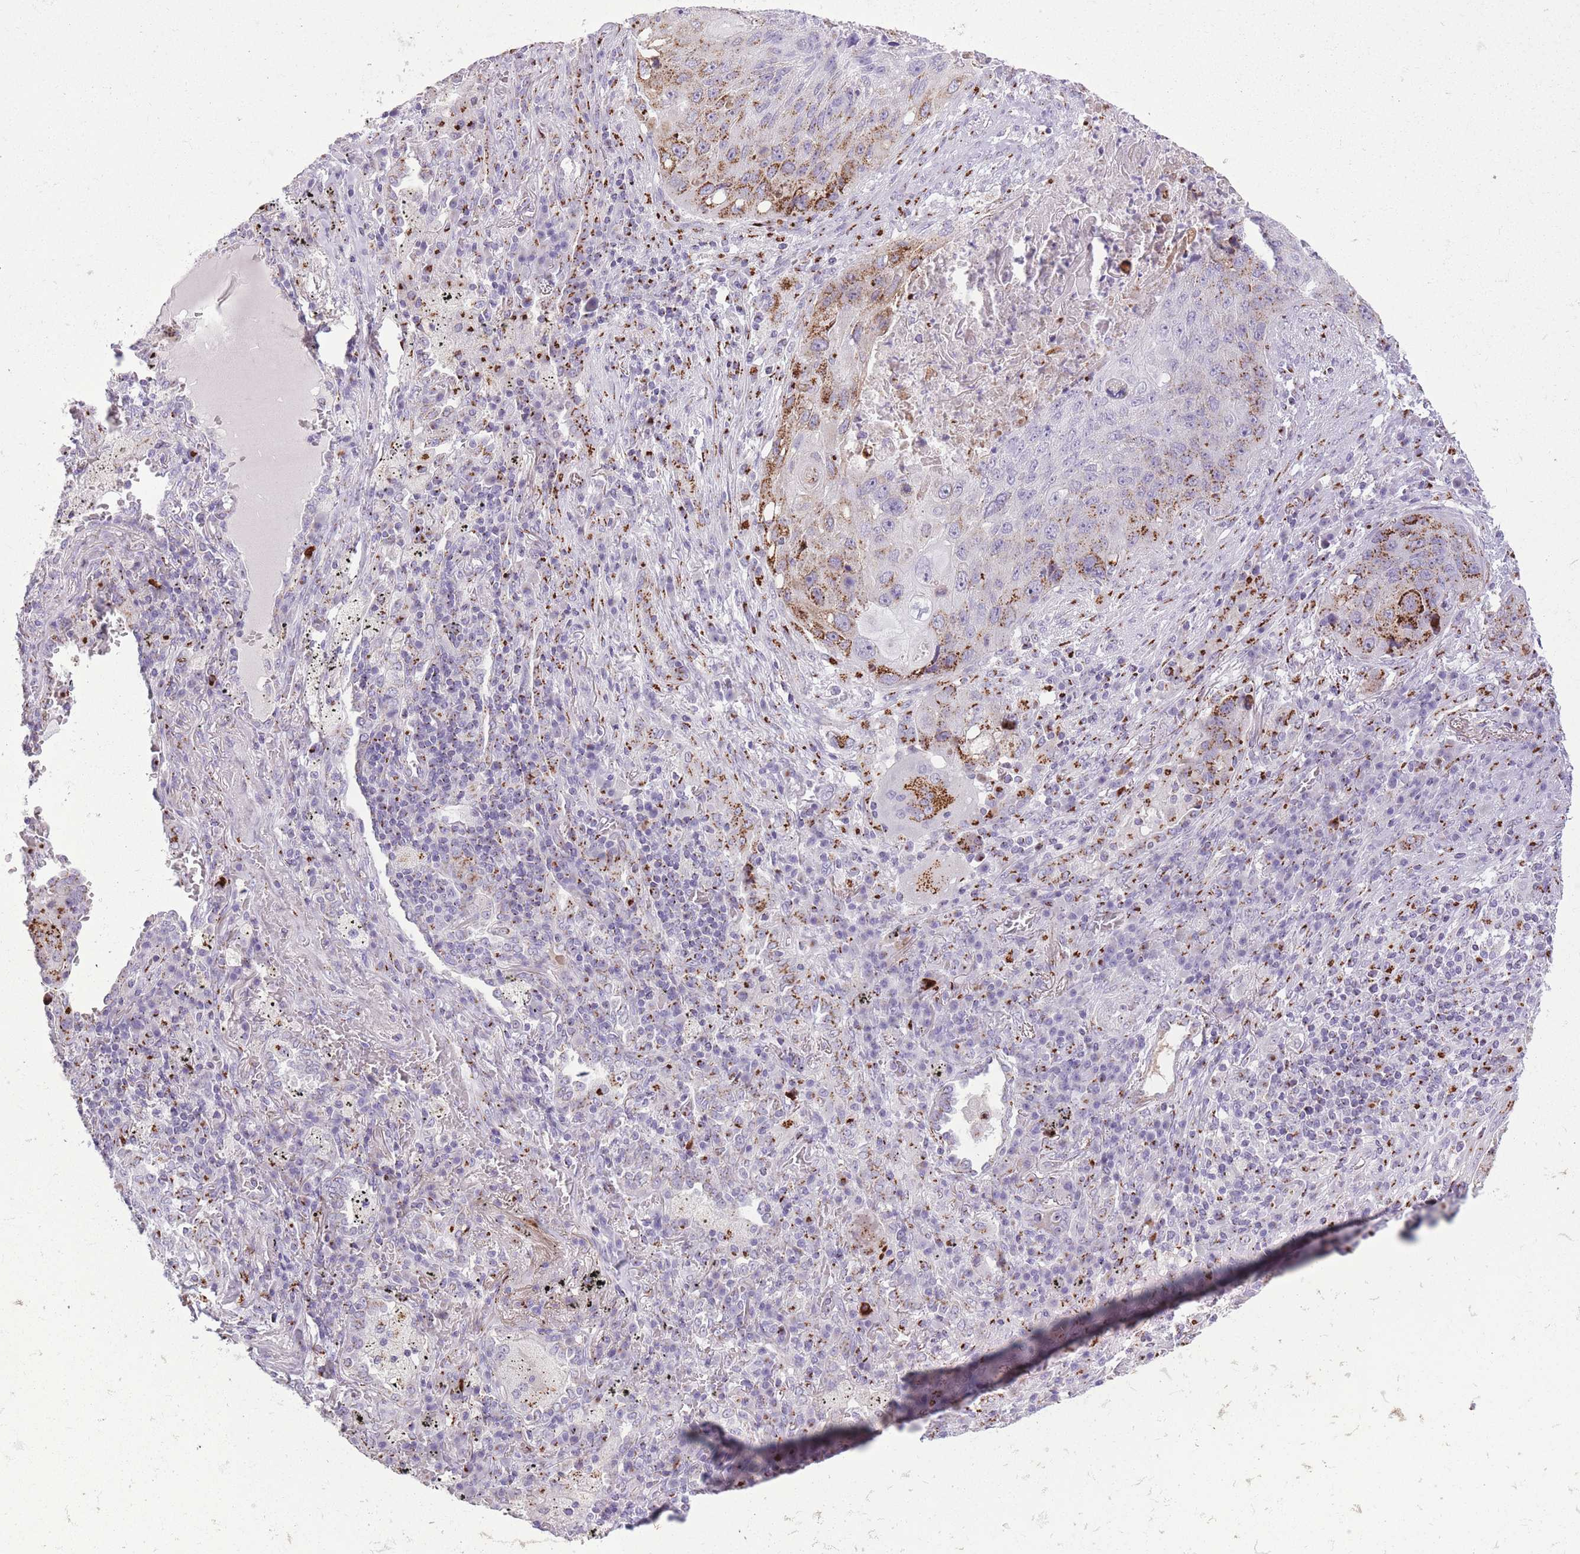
{"staining": {"intensity": "moderate", "quantity": ">75%", "location": "cytoplasmic/membranous"}, "tissue": "lung cancer", "cell_type": "Tumor cells", "image_type": "cancer", "snomed": [{"axis": "morphology", "description": "Squamous cell carcinoma, NOS"}, {"axis": "topography", "description": "Lung"}], "caption": "Lung cancer was stained to show a protein in brown. There is medium levels of moderate cytoplasmic/membranous staining in about >75% of tumor cells.", "gene": "B4GALT2", "patient": {"sex": "female", "age": 63}}